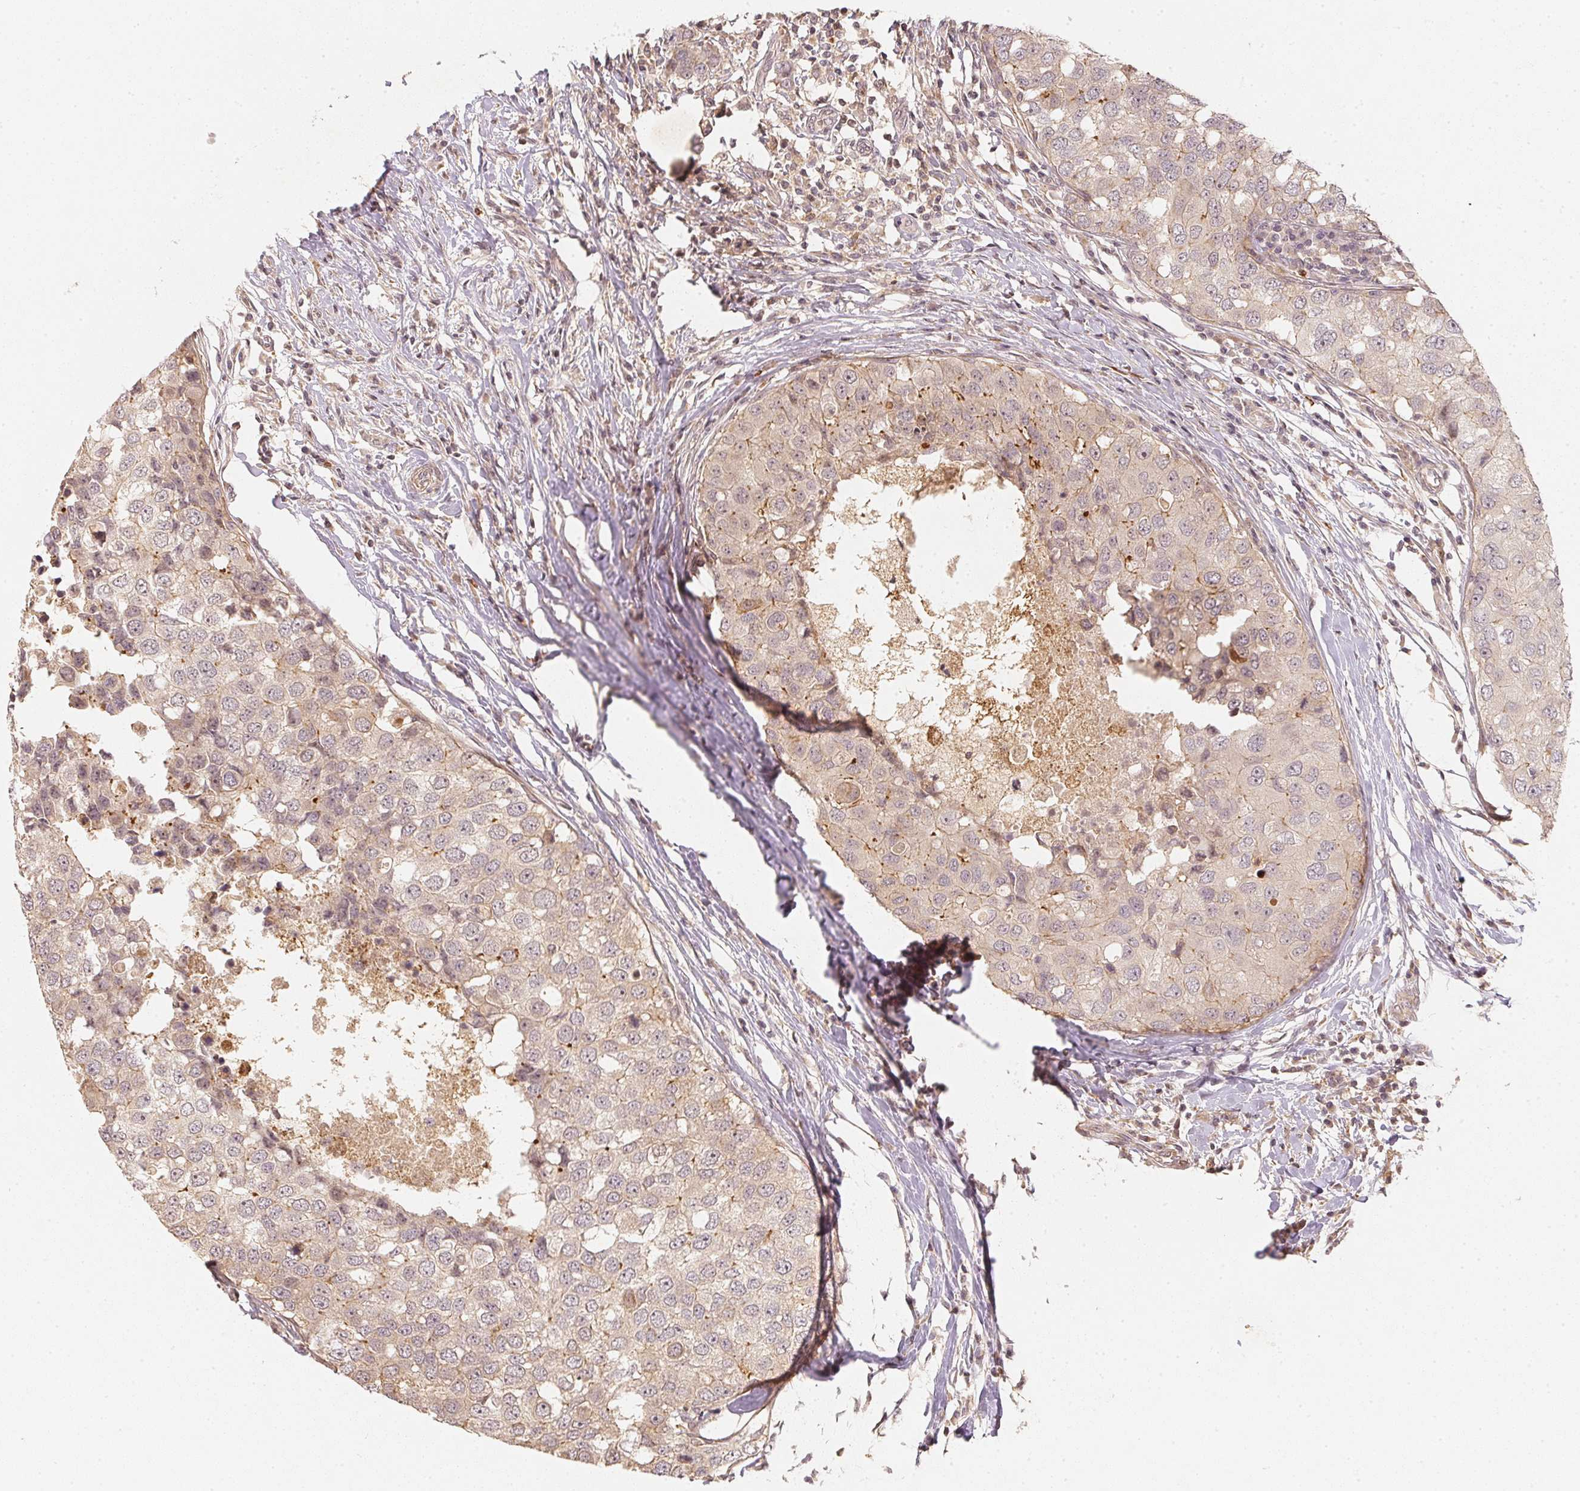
{"staining": {"intensity": "negative", "quantity": "none", "location": "none"}, "tissue": "breast cancer", "cell_type": "Tumor cells", "image_type": "cancer", "snomed": [{"axis": "morphology", "description": "Duct carcinoma"}, {"axis": "topography", "description": "Breast"}], "caption": "Immunohistochemistry (IHC) of intraductal carcinoma (breast) exhibits no positivity in tumor cells.", "gene": "SERPINE1", "patient": {"sex": "female", "age": 27}}